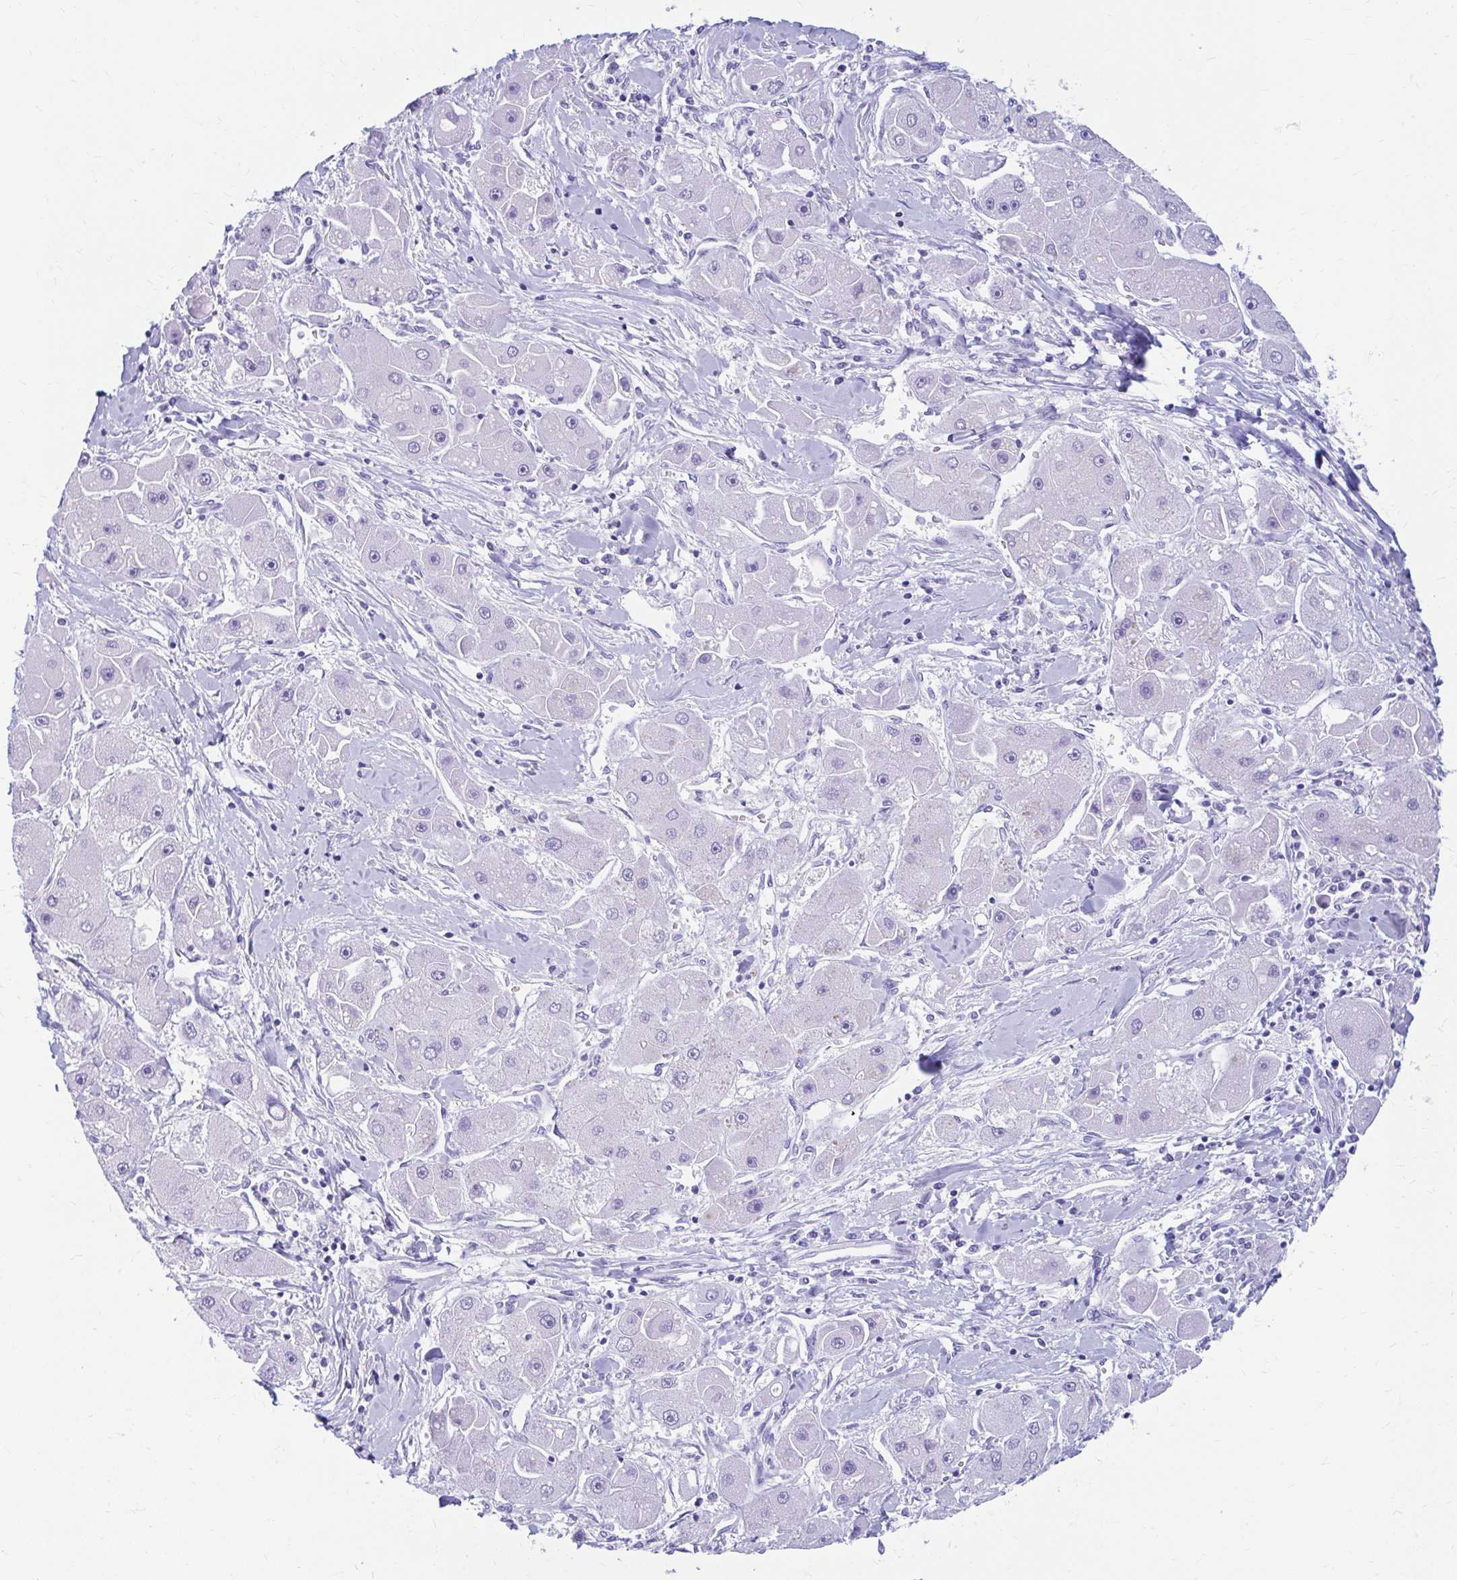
{"staining": {"intensity": "negative", "quantity": "none", "location": "none"}, "tissue": "liver cancer", "cell_type": "Tumor cells", "image_type": "cancer", "snomed": [{"axis": "morphology", "description": "Carcinoma, Hepatocellular, NOS"}, {"axis": "topography", "description": "Liver"}], "caption": "Tumor cells show no significant protein positivity in liver cancer (hepatocellular carcinoma). (Immunohistochemistry, brightfield microscopy, high magnification).", "gene": "NSG2", "patient": {"sex": "male", "age": 24}}